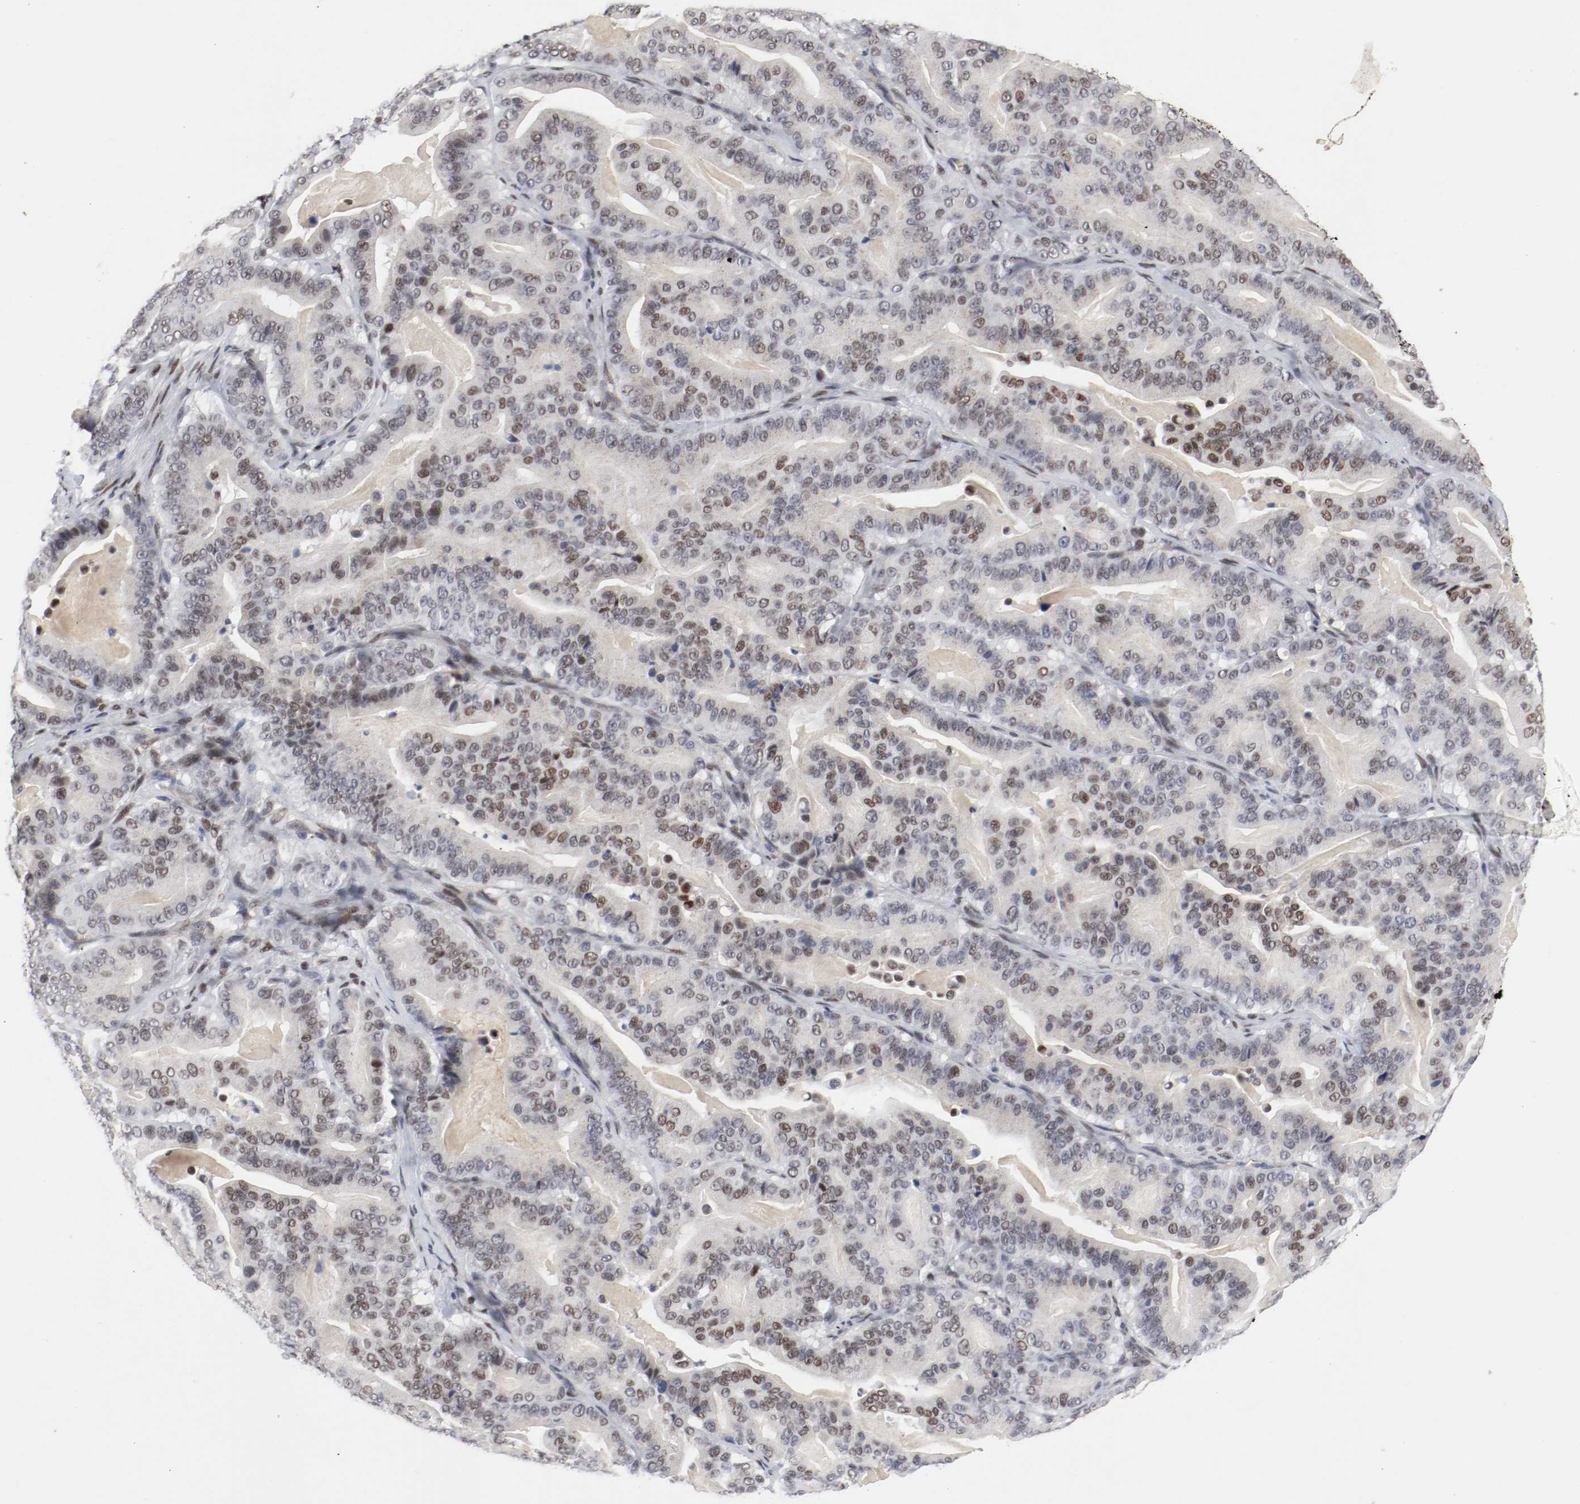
{"staining": {"intensity": "moderate", "quantity": "25%-75%", "location": "nuclear"}, "tissue": "pancreatic cancer", "cell_type": "Tumor cells", "image_type": "cancer", "snomed": [{"axis": "morphology", "description": "Adenocarcinoma, NOS"}, {"axis": "topography", "description": "Pancreas"}], "caption": "IHC (DAB (3,3'-diaminobenzidine)) staining of human adenocarcinoma (pancreatic) shows moderate nuclear protein staining in about 25%-75% of tumor cells.", "gene": "JUND", "patient": {"sex": "male", "age": 63}}